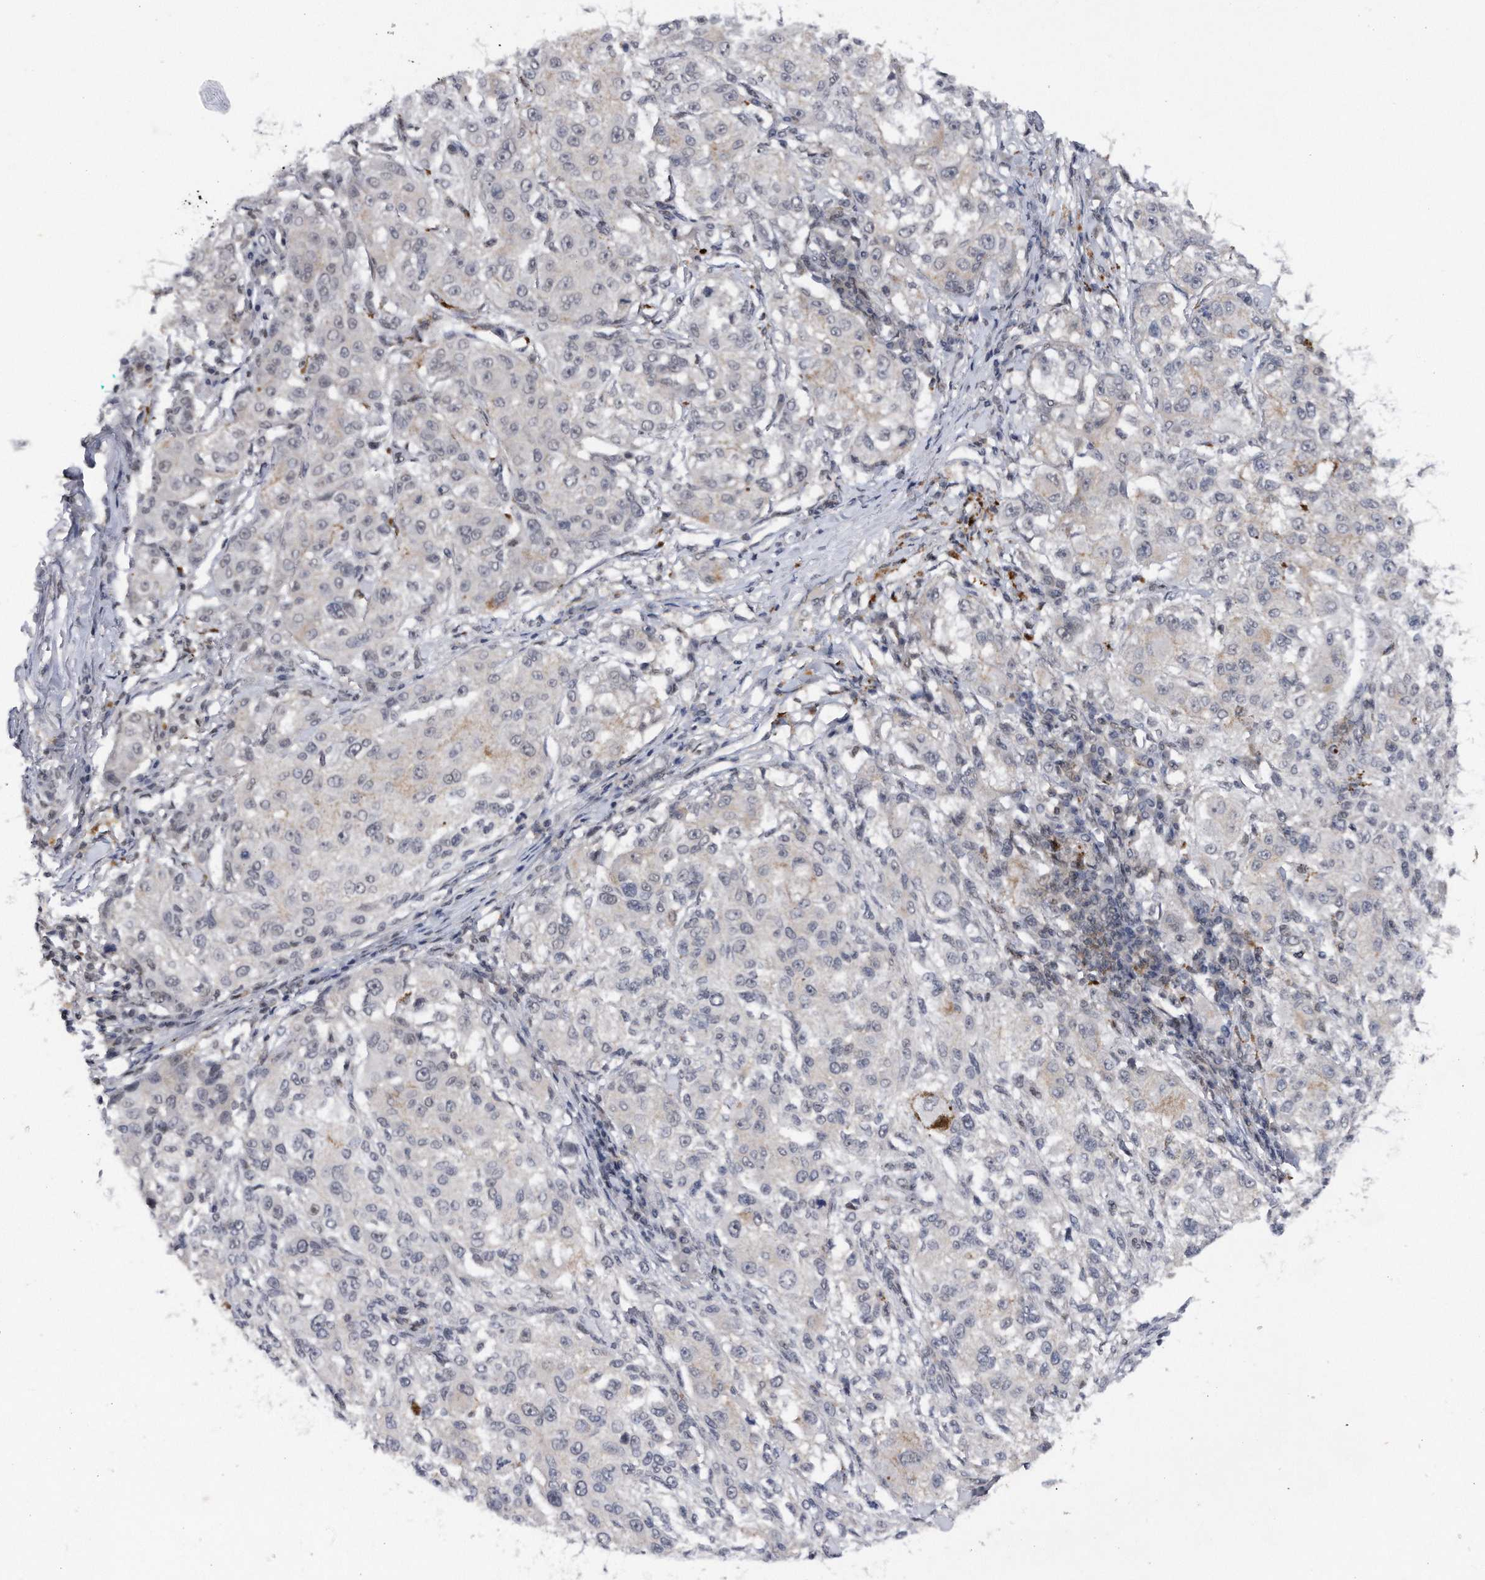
{"staining": {"intensity": "negative", "quantity": "none", "location": "none"}, "tissue": "melanoma", "cell_type": "Tumor cells", "image_type": "cancer", "snomed": [{"axis": "morphology", "description": "Necrosis, NOS"}, {"axis": "morphology", "description": "Malignant melanoma, NOS"}, {"axis": "topography", "description": "Skin"}], "caption": "Tumor cells show no significant protein positivity in melanoma.", "gene": "VIRMA", "patient": {"sex": "female", "age": 87}}